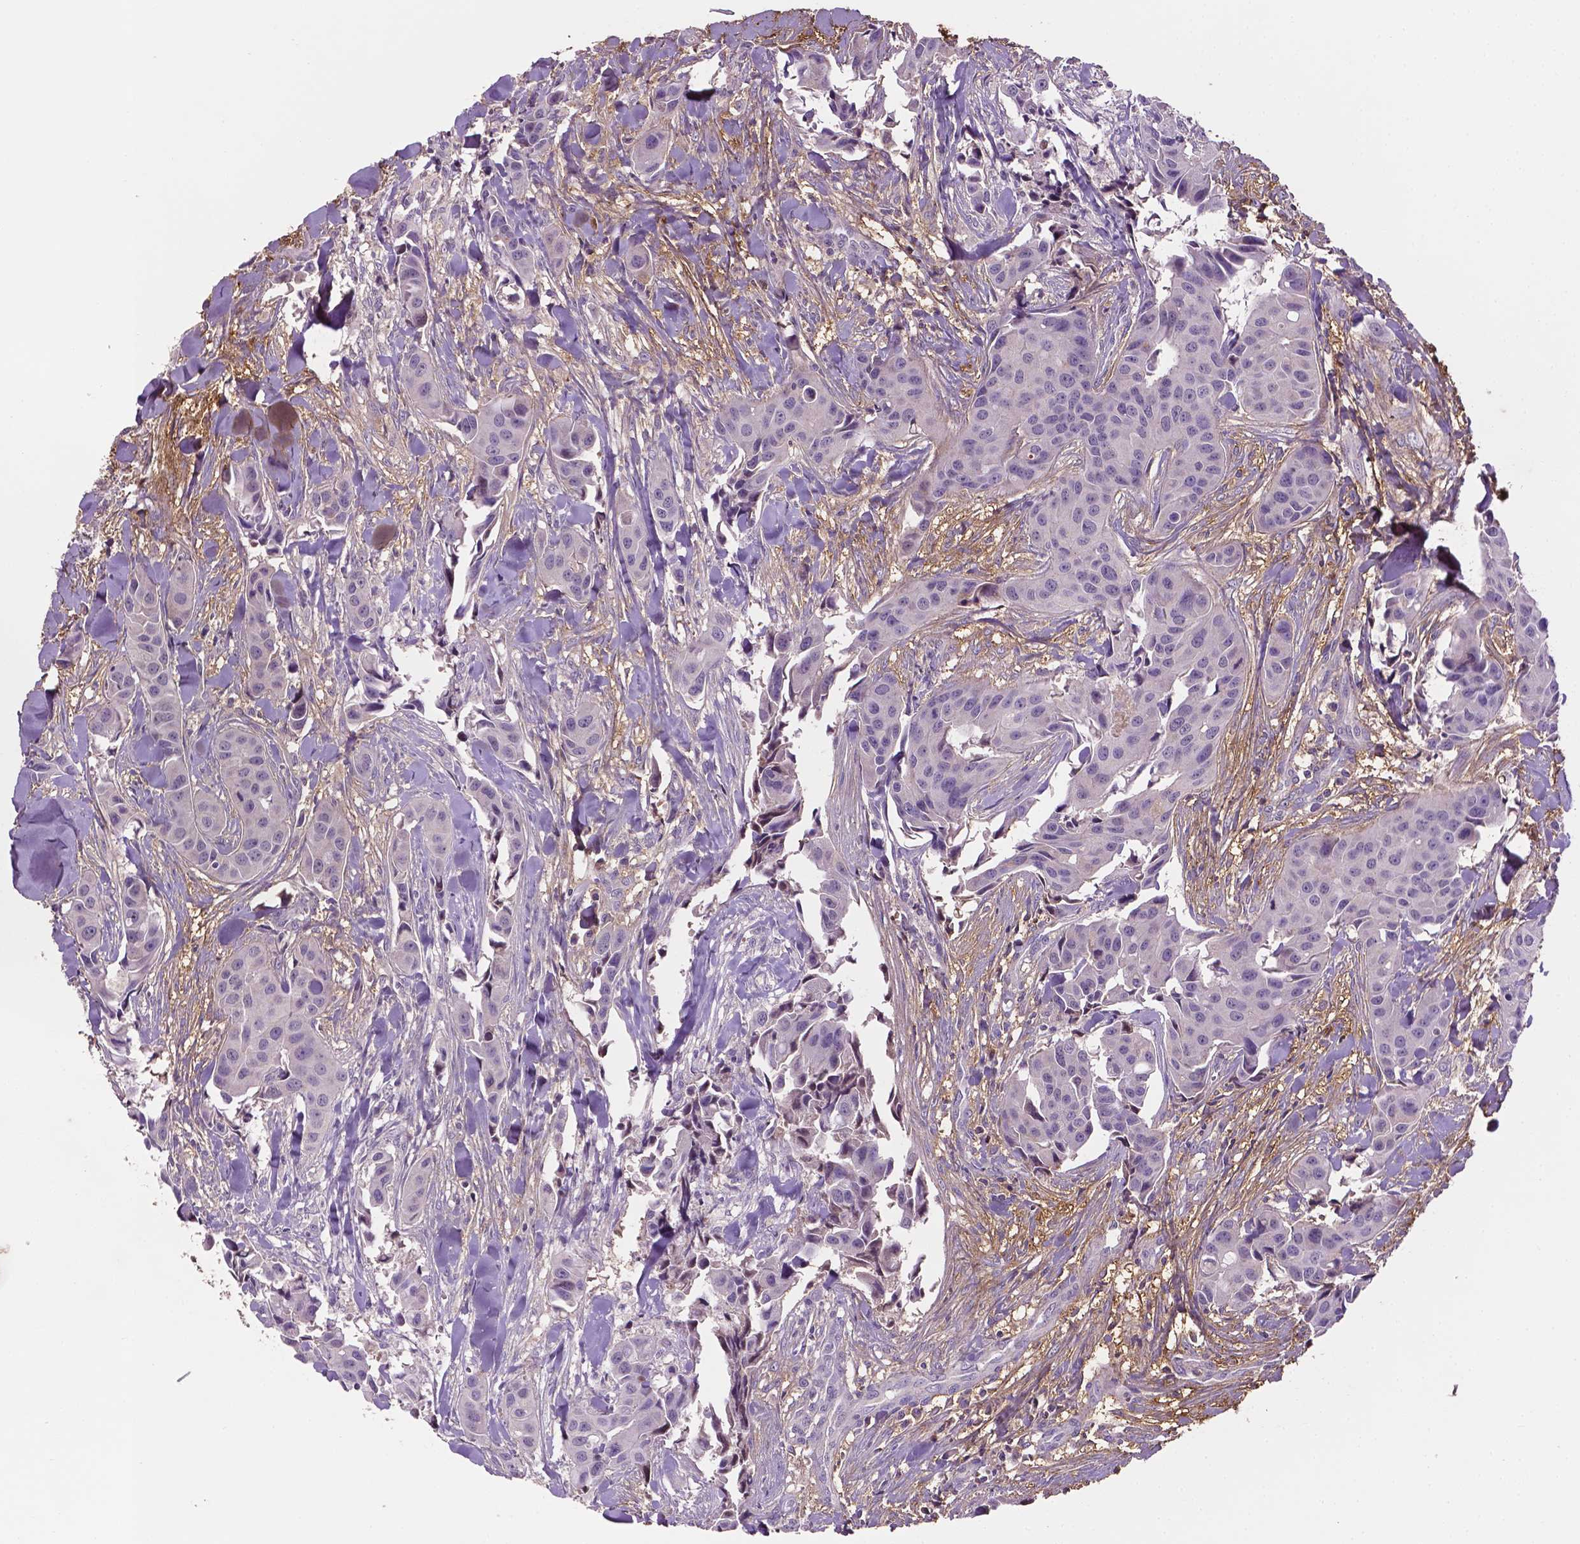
{"staining": {"intensity": "negative", "quantity": "none", "location": "none"}, "tissue": "head and neck cancer", "cell_type": "Tumor cells", "image_type": "cancer", "snomed": [{"axis": "morphology", "description": "Adenocarcinoma, NOS"}, {"axis": "topography", "description": "Head-Neck"}], "caption": "An image of human adenocarcinoma (head and neck) is negative for staining in tumor cells.", "gene": "FBLN1", "patient": {"sex": "male", "age": 76}}